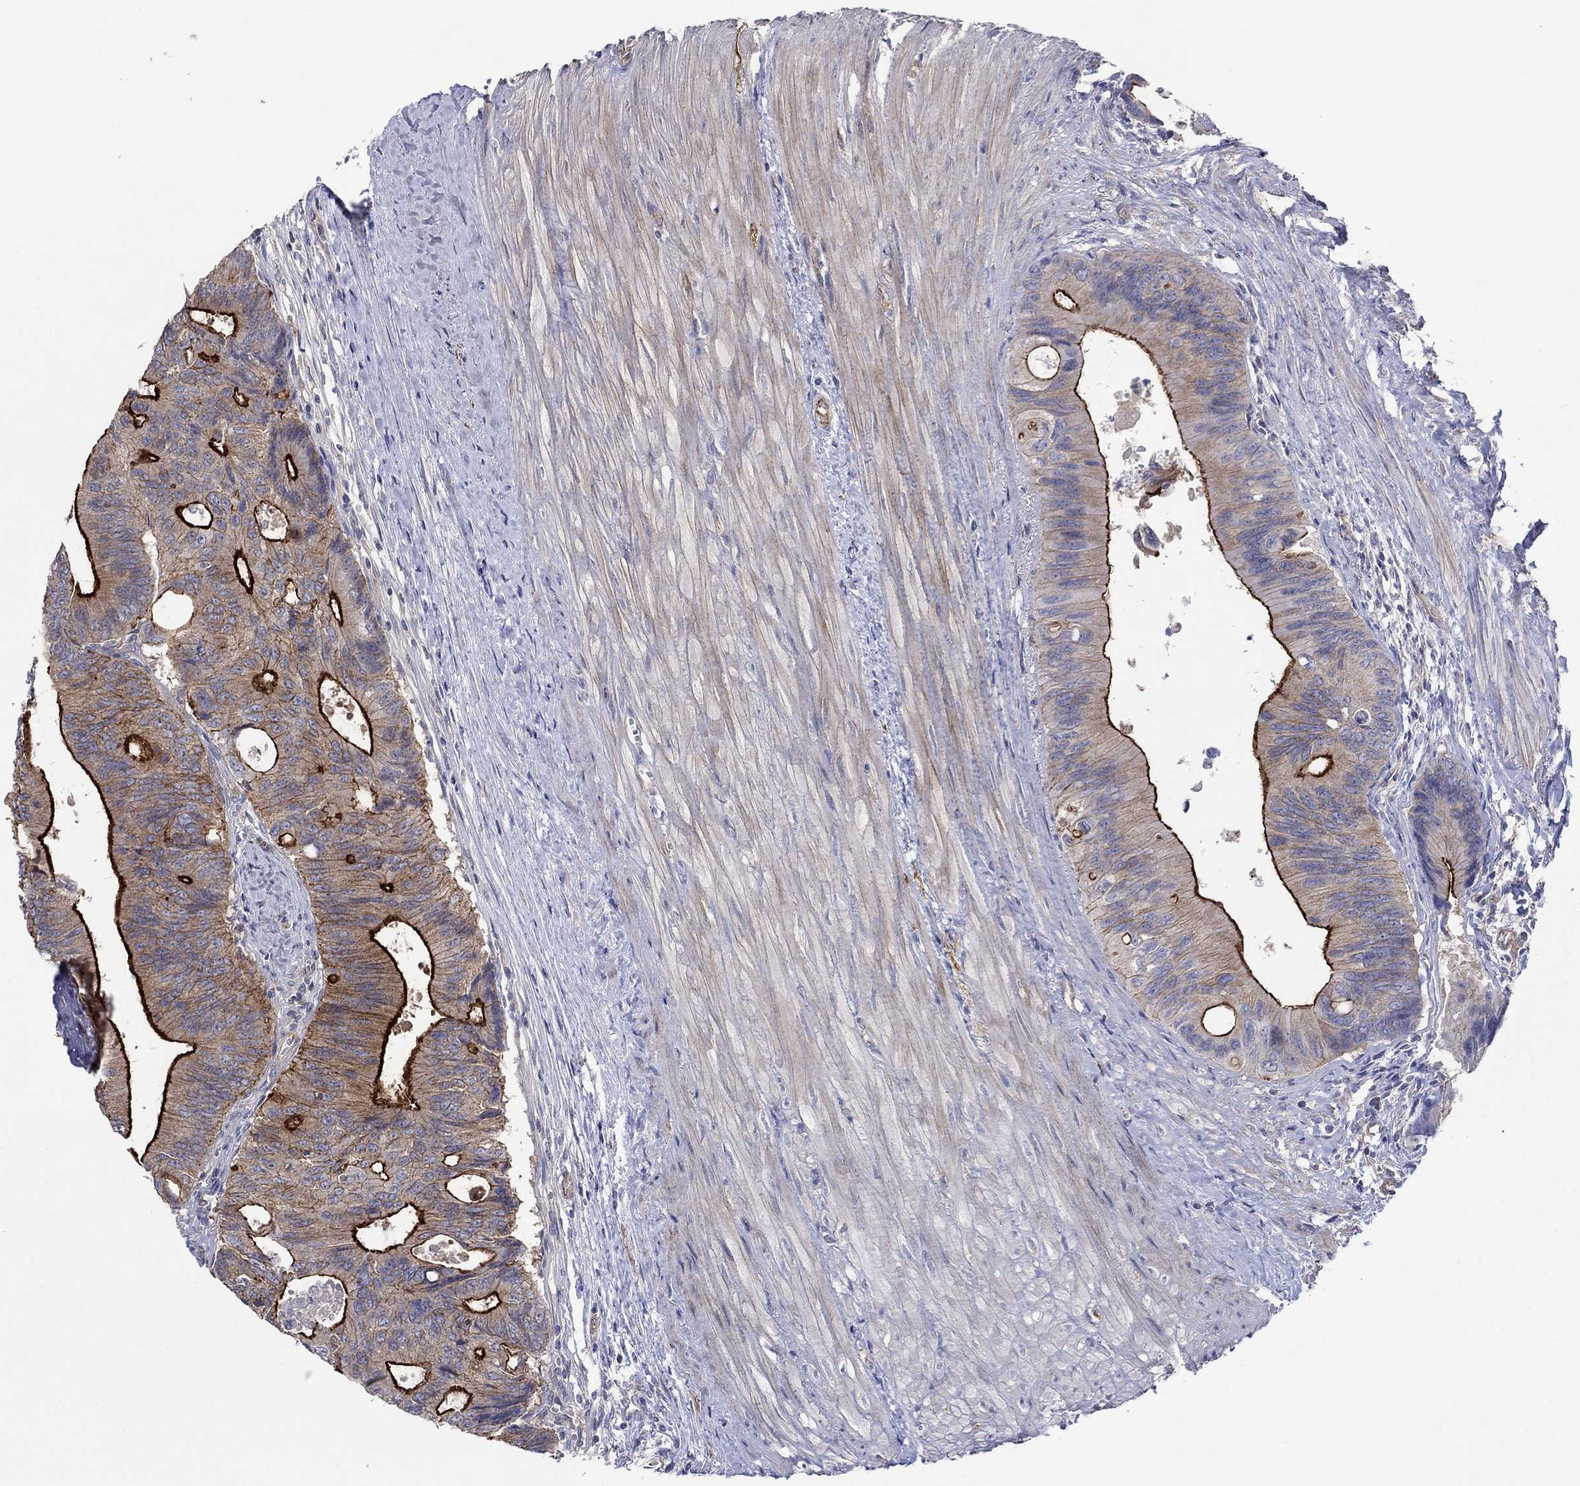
{"staining": {"intensity": "strong", "quantity": "<25%", "location": "cytoplasmic/membranous"}, "tissue": "colorectal cancer", "cell_type": "Tumor cells", "image_type": "cancer", "snomed": [{"axis": "morphology", "description": "Normal tissue, NOS"}, {"axis": "morphology", "description": "Adenocarcinoma, NOS"}, {"axis": "topography", "description": "Colon"}], "caption": "Strong cytoplasmic/membranous expression is present in approximately <25% of tumor cells in colorectal cancer. Ihc stains the protein of interest in brown and the nuclei are stained blue.", "gene": "TPRN", "patient": {"sex": "male", "age": 65}}